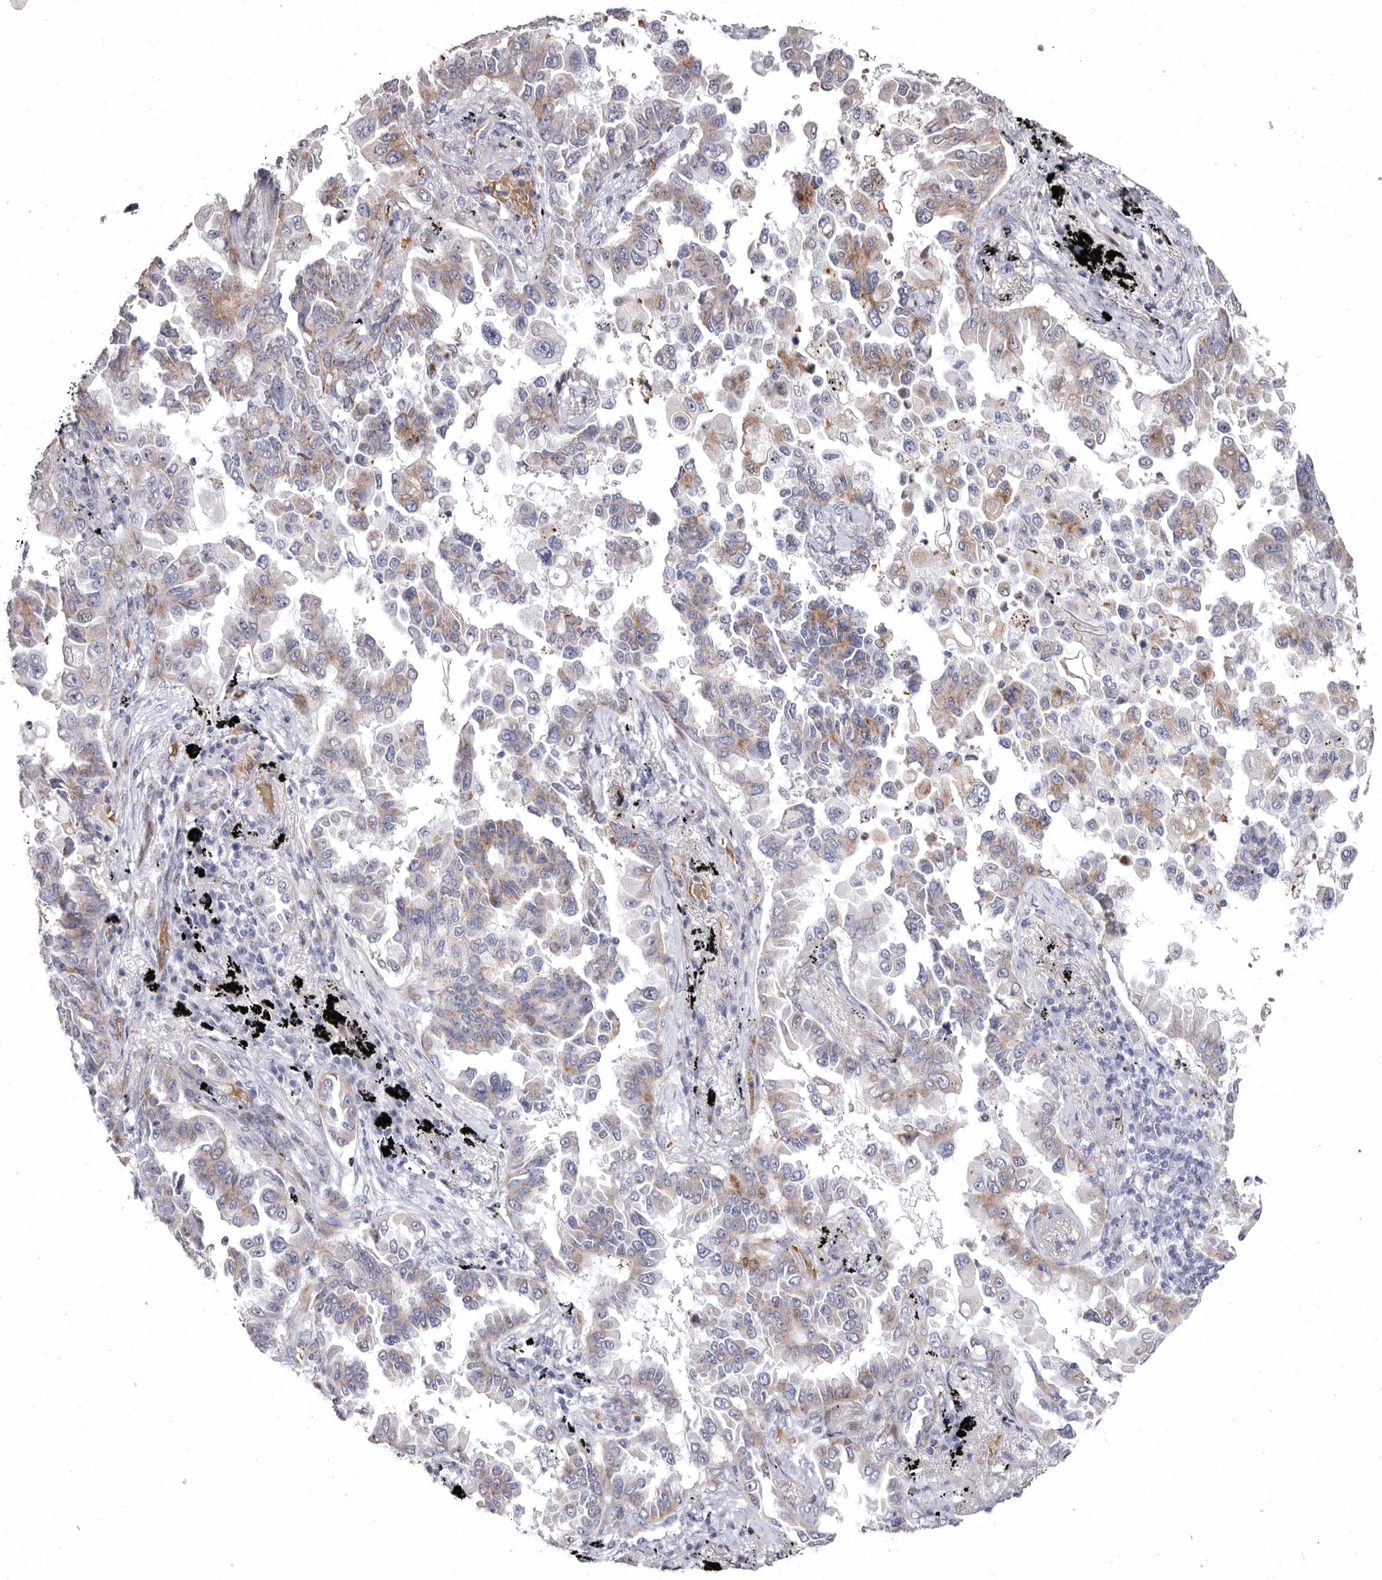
{"staining": {"intensity": "weak", "quantity": "25%-75%", "location": "cytoplasmic/membranous"}, "tissue": "lung cancer", "cell_type": "Tumor cells", "image_type": "cancer", "snomed": [{"axis": "morphology", "description": "Adenocarcinoma, NOS"}, {"axis": "topography", "description": "Lung"}], "caption": "Protein analysis of lung adenocarcinoma tissue demonstrates weak cytoplasmic/membranous staining in approximately 25%-75% of tumor cells.", "gene": "AIDA", "patient": {"sex": "female", "age": 67}}